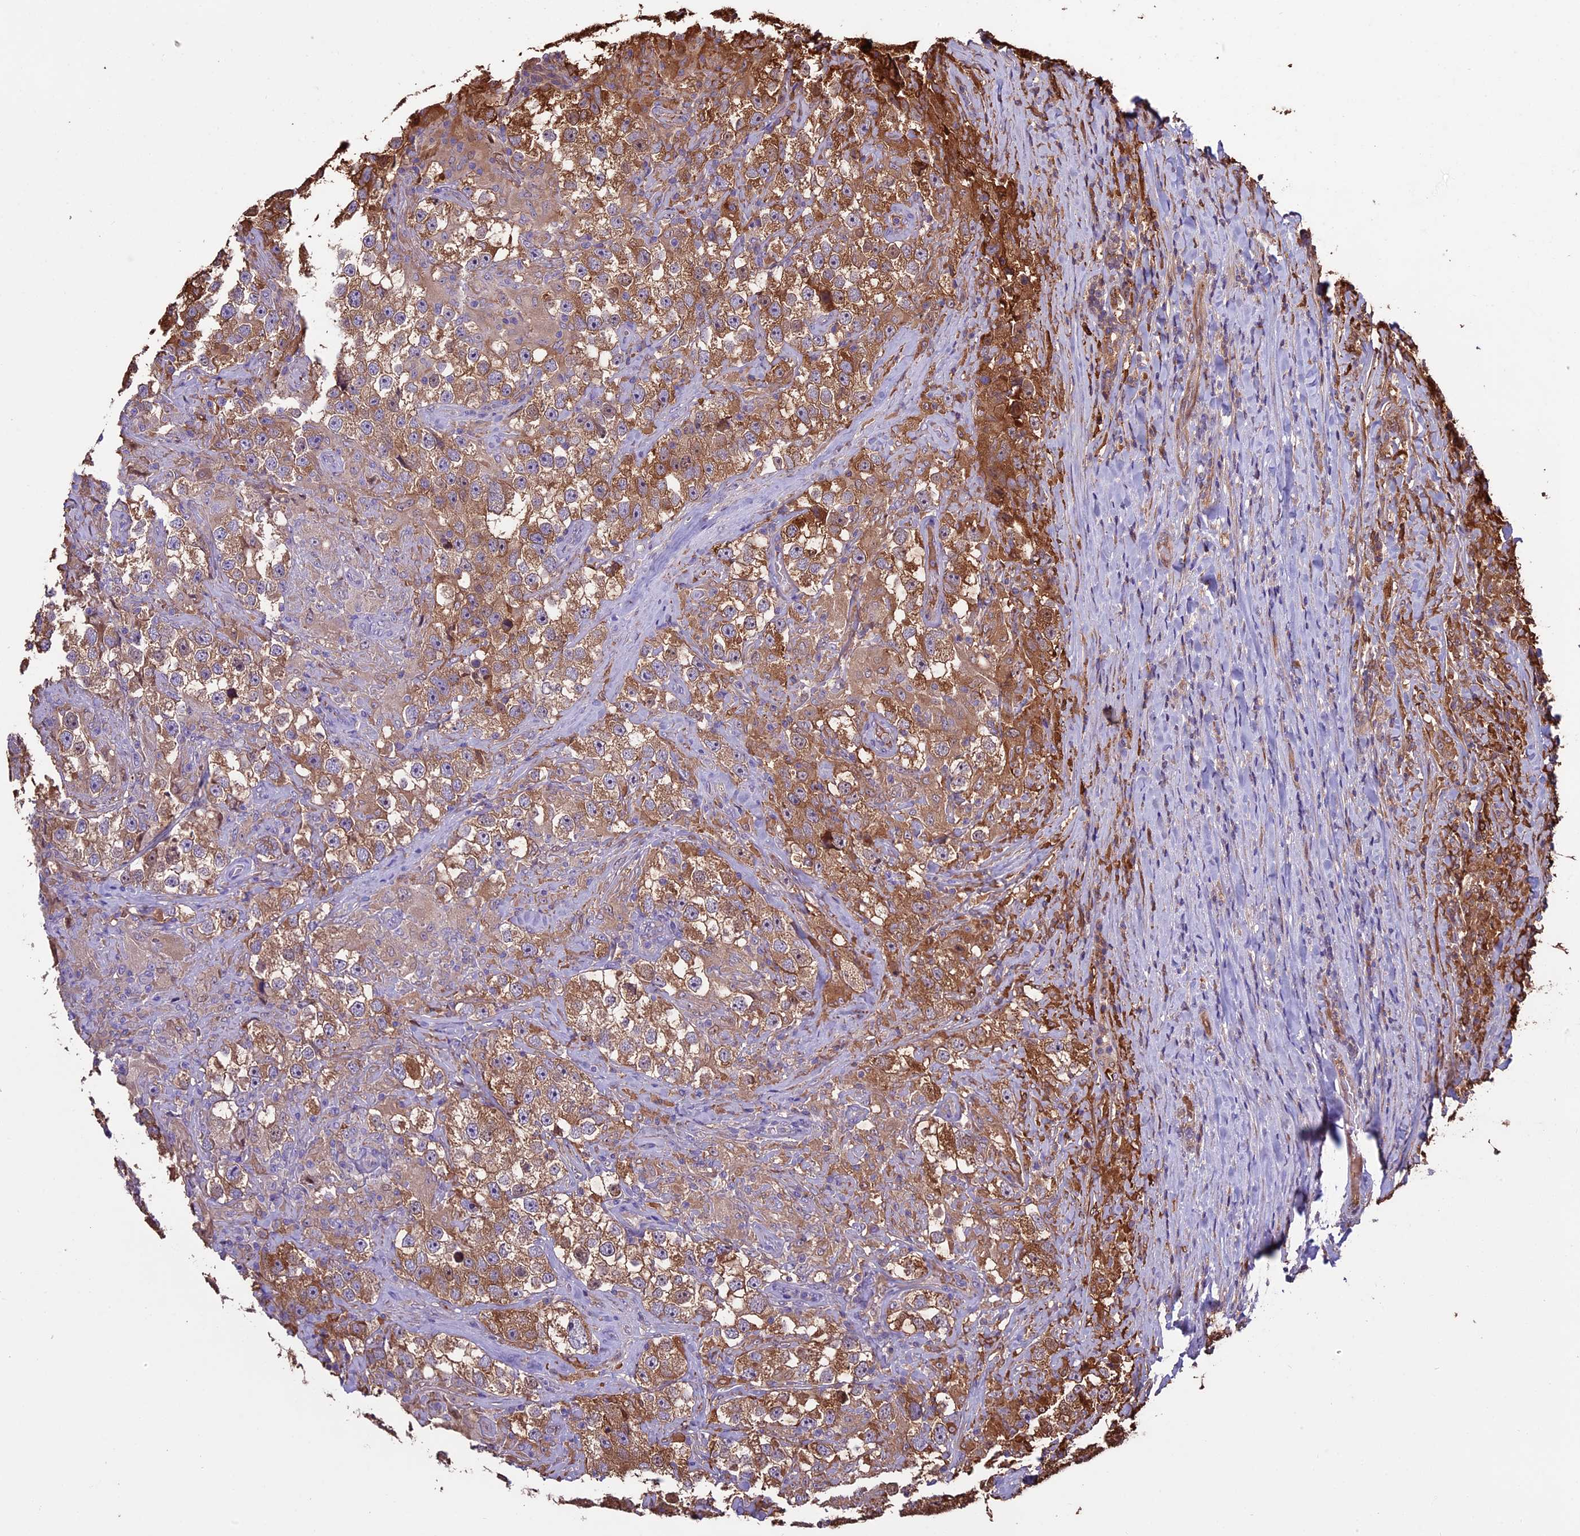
{"staining": {"intensity": "moderate", "quantity": ">75%", "location": "cytoplasmic/membranous"}, "tissue": "testis cancer", "cell_type": "Tumor cells", "image_type": "cancer", "snomed": [{"axis": "morphology", "description": "Seminoma, NOS"}, {"axis": "topography", "description": "Testis"}], "caption": "Immunohistochemistry (IHC) (DAB) staining of human seminoma (testis) exhibits moderate cytoplasmic/membranous protein positivity in about >75% of tumor cells.", "gene": "VWA3A", "patient": {"sex": "male", "age": 46}}